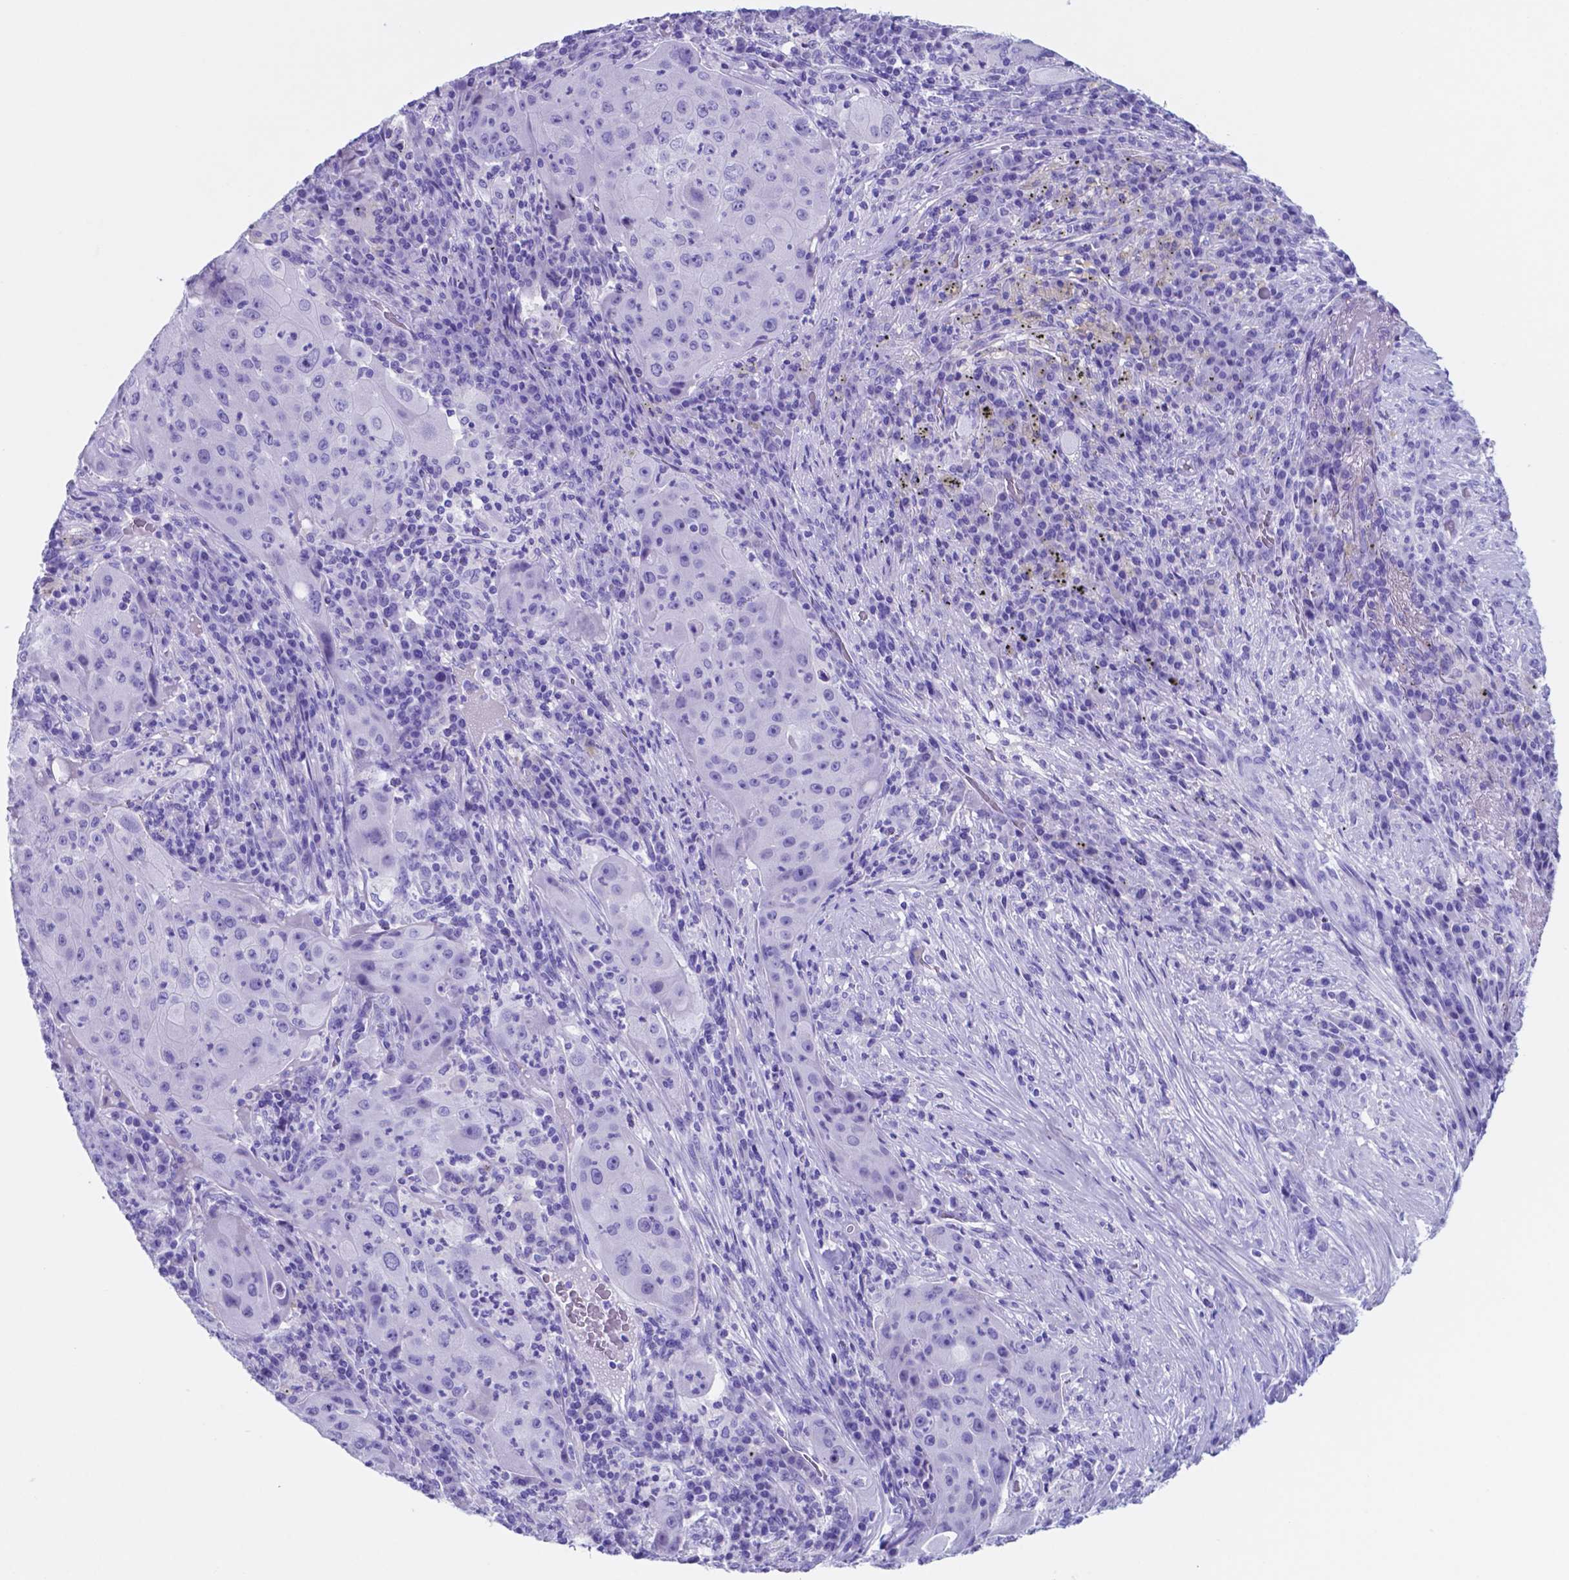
{"staining": {"intensity": "negative", "quantity": "none", "location": "none"}, "tissue": "lung cancer", "cell_type": "Tumor cells", "image_type": "cancer", "snomed": [{"axis": "morphology", "description": "Squamous cell carcinoma, NOS"}, {"axis": "topography", "description": "Lung"}], "caption": "The micrograph shows no significant staining in tumor cells of lung cancer.", "gene": "DNAAF8", "patient": {"sex": "female", "age": 59}}